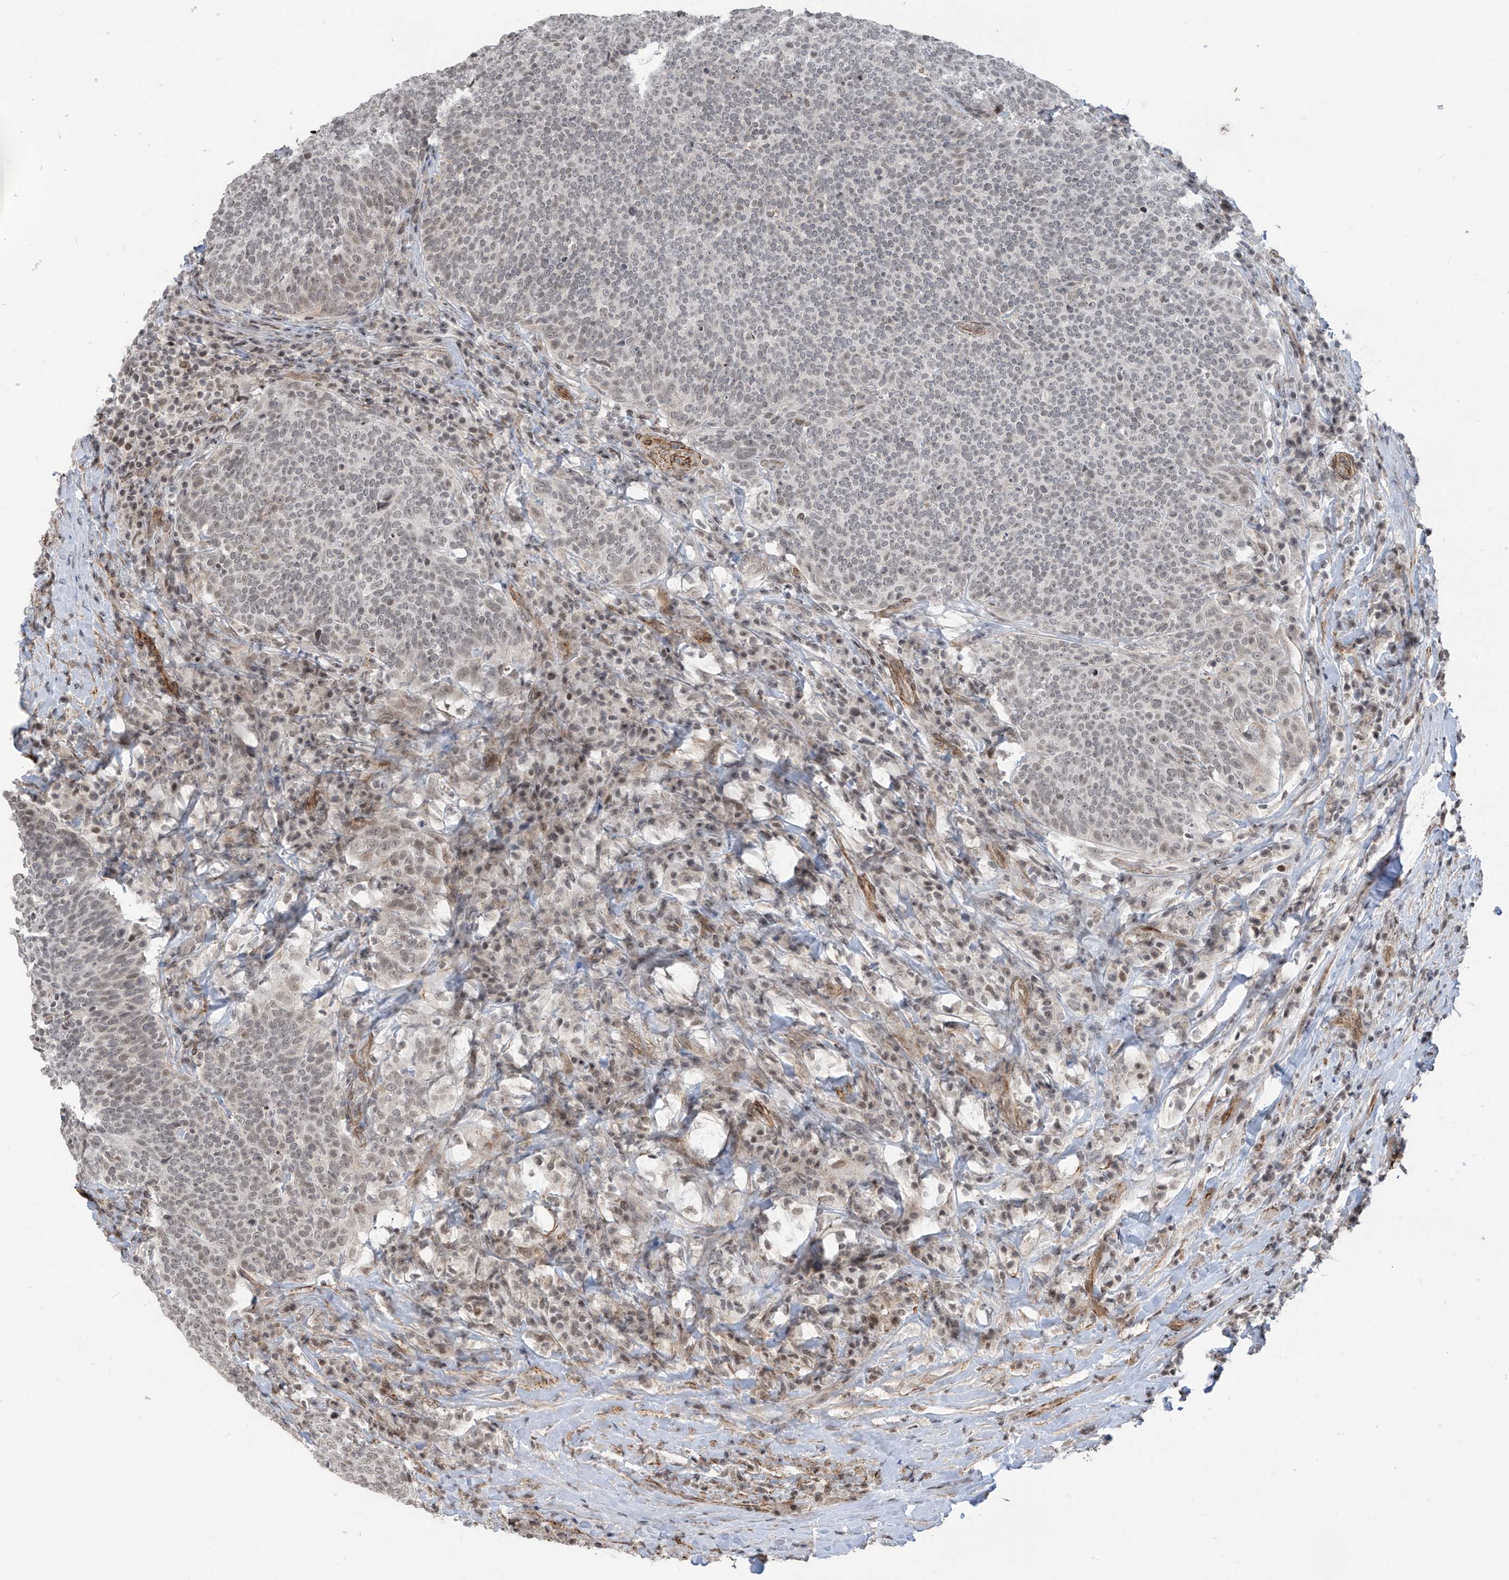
{"staining": {"intensity": "weak", "quantity": "25%-75%", "location": "nuclear"}, "tissue": "head and neck cancer", "cell_type": "Tumor cells", "image_type": "cancer", "snomed": [{"axis": "morphology", "description": "Squamous cell carcinoma, NOS"}, {"axis": "morphology", "description": "Squamous cell carcinoma, metastatic, NOS"}, {"axis": "topography", "description": "Lymph node"}, {"axis": "topography", "description": "Head-Neck"}], "caption": "Weak nuclear expression is appreciated in about 25%-75% of tumor cells in head and neck cancer.", "gene": "METAP1D", "patient": {"sex": "male", "age": 62}}